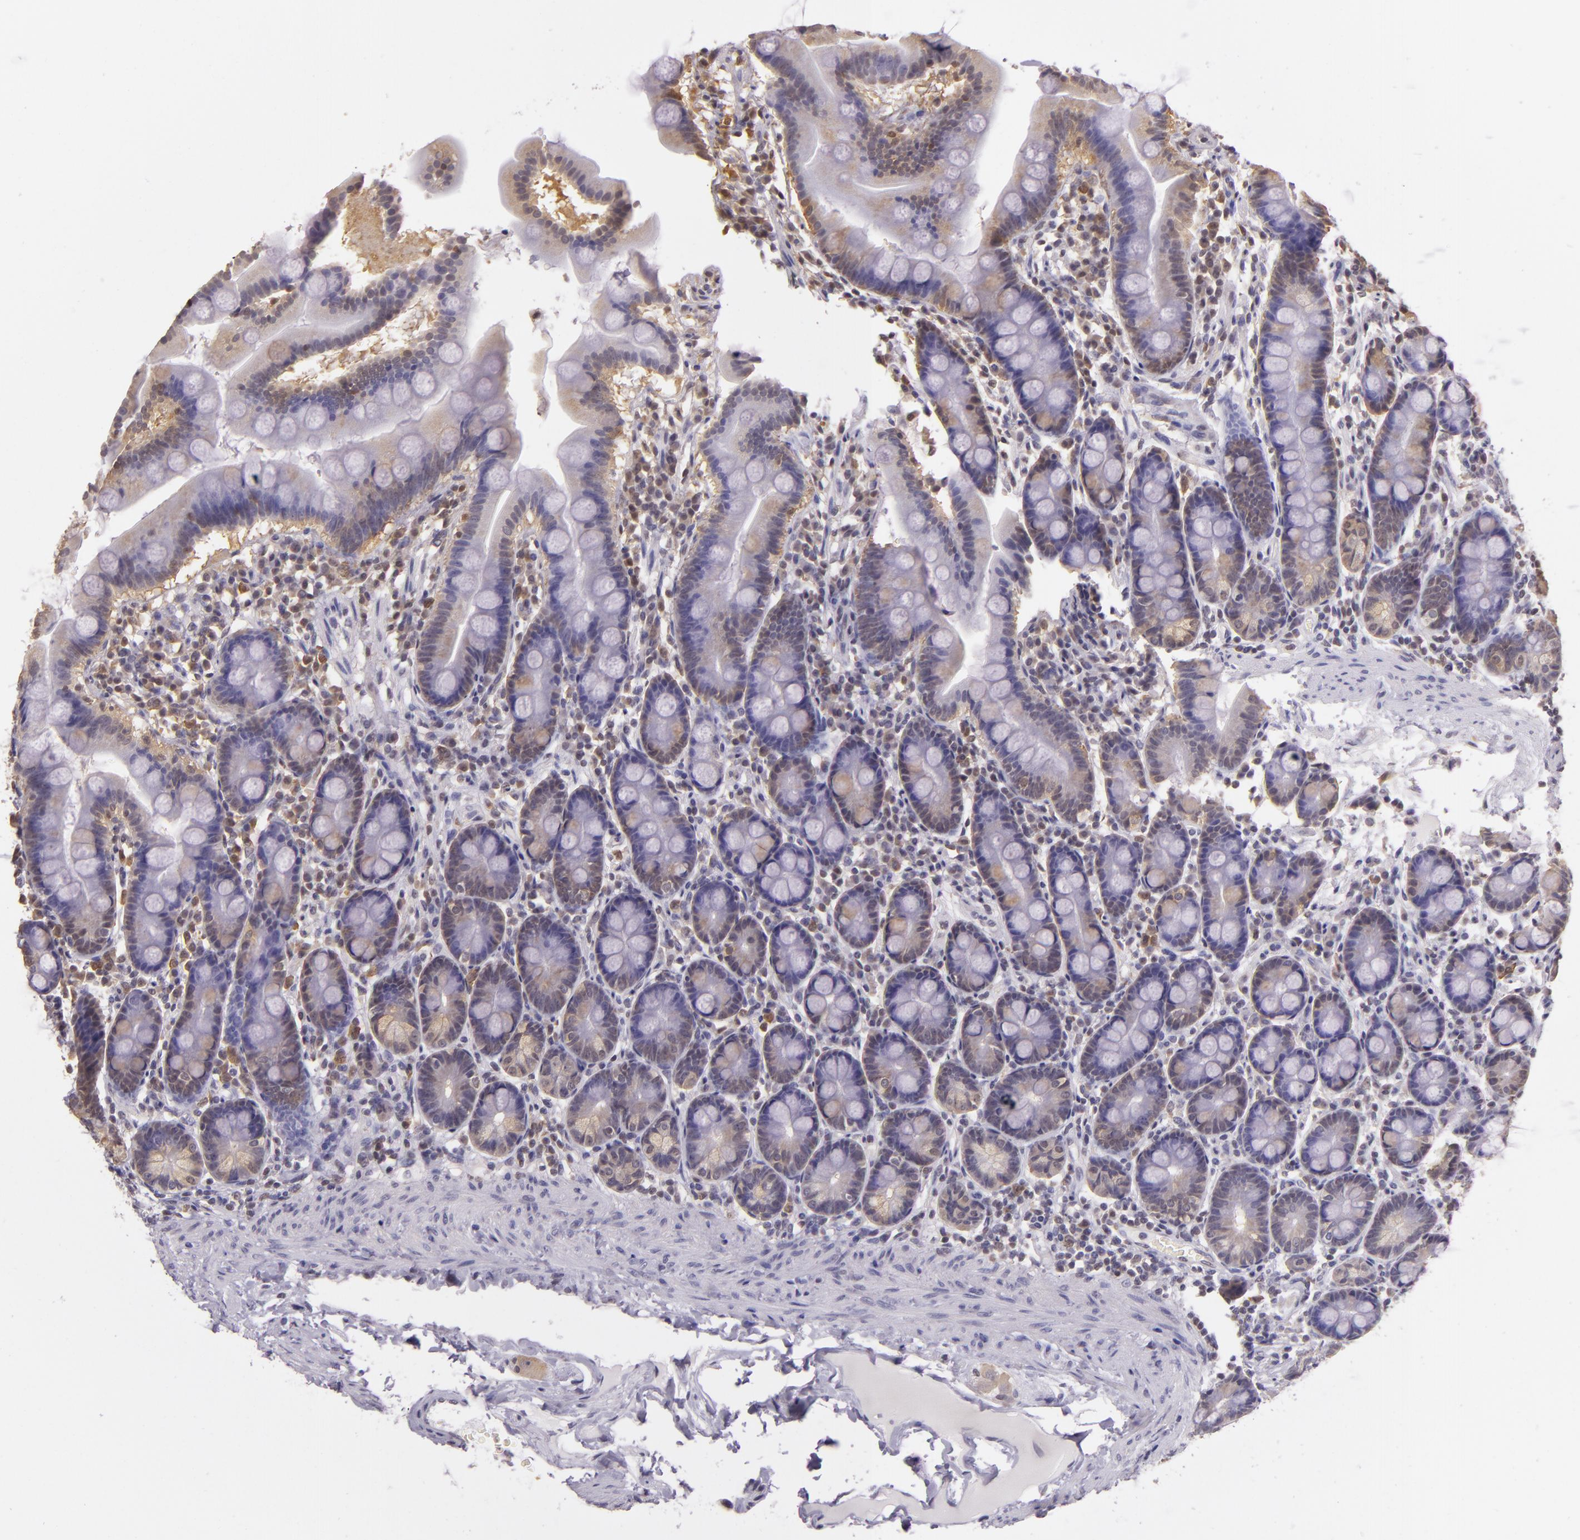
{"staining": {"intensity": "weak", "quantity": "25%-75%", "location": "cytoplasmic/membranous,nuclear"}, "tissue": "duodenum", "cell_type": "Glandular cells", "image_type": "normal", "snomed": [{"axis": "morphology", "description": "Normal tissue, NOS"}, {"axis": "topography", "description": "Duodenum"}], "caption": "IHC (DAB) staining of unremarkable human duodenum reveals weak cytoplasmic/membranous,nuclear protein expression in approximately 25%-75% of glandular cells.", "gene": "HSPA8", "patient": {"sex": "male", "age": 50}}